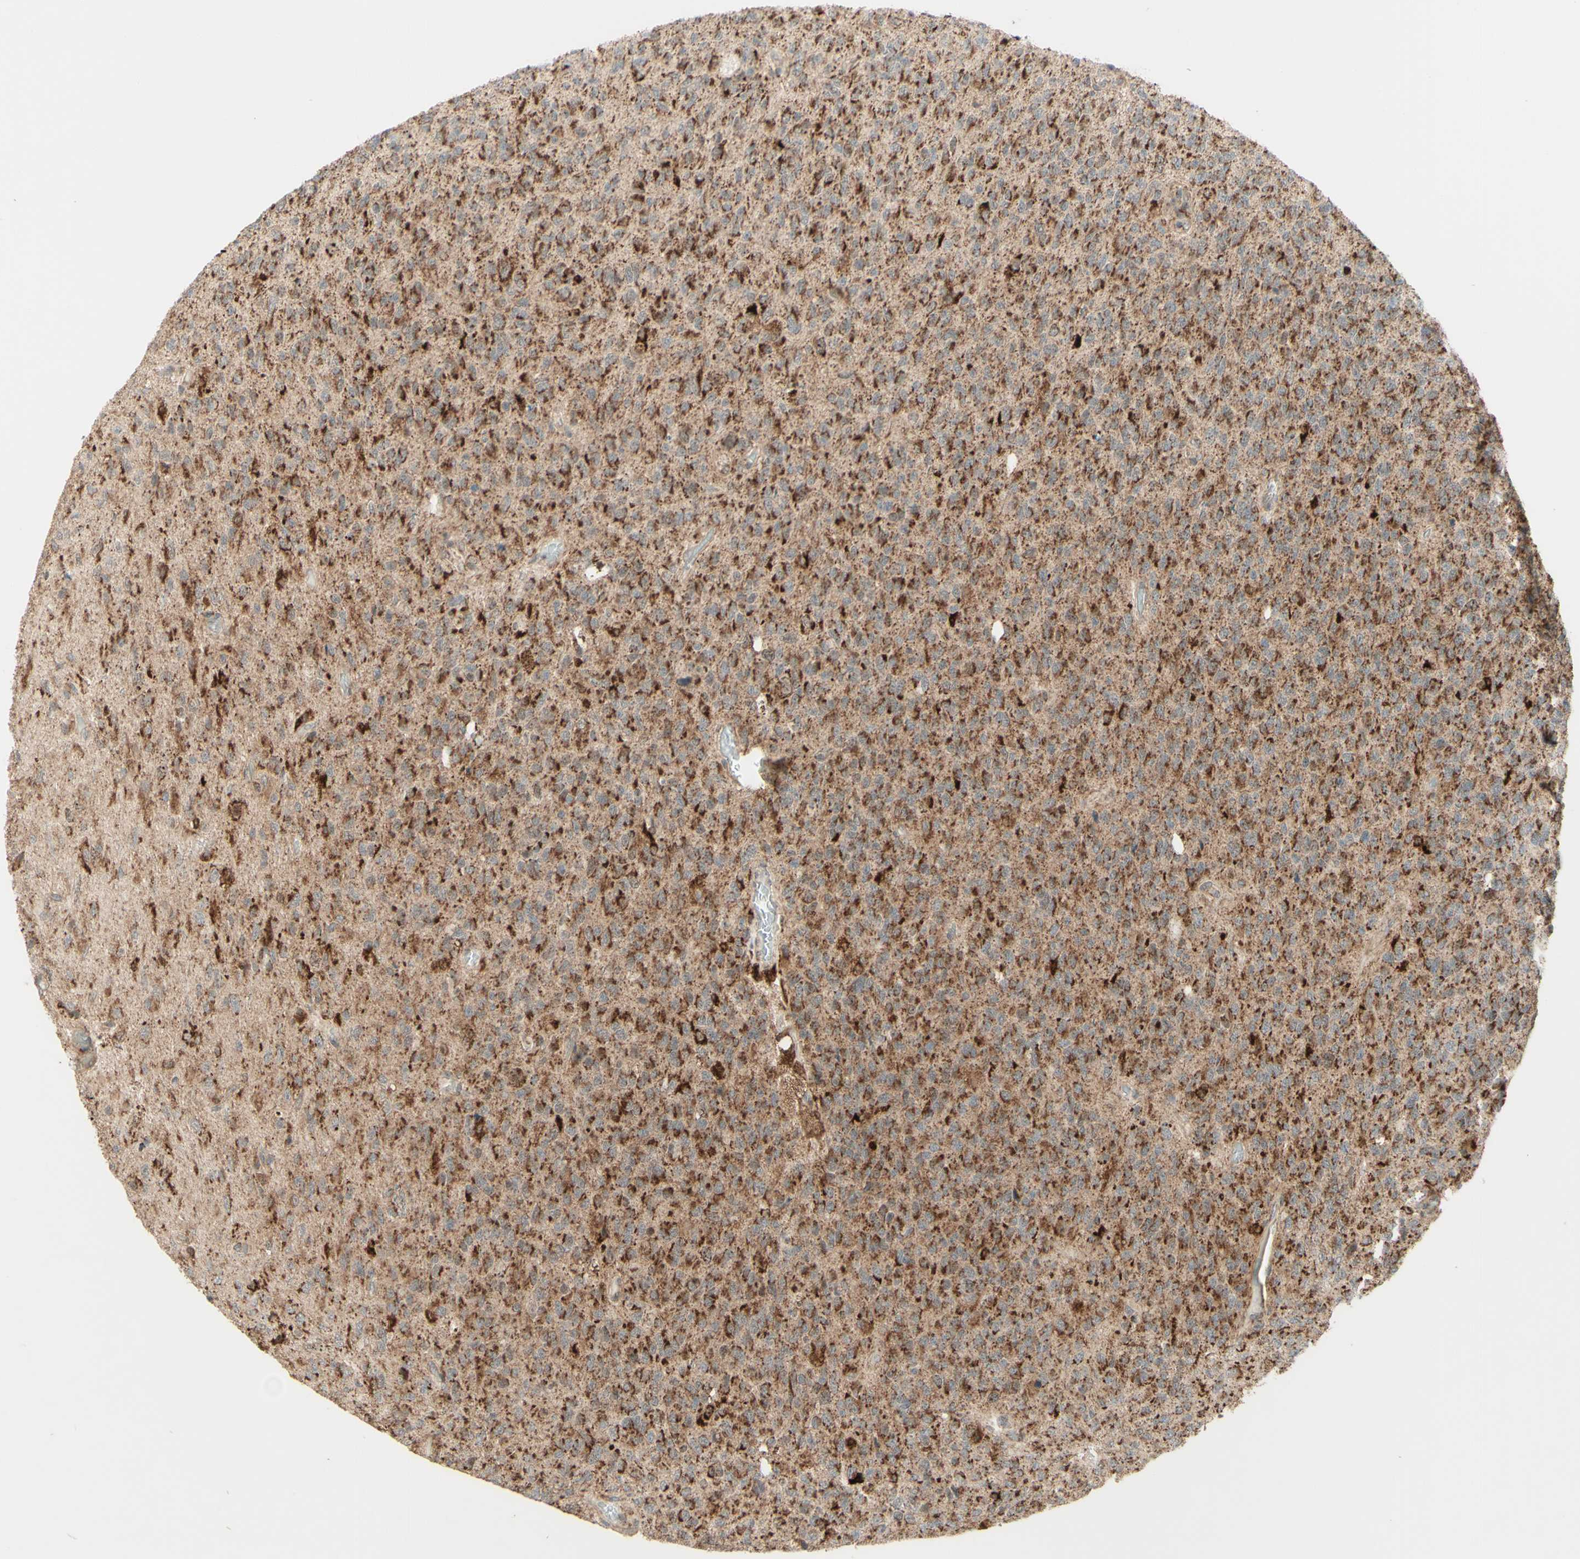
{"staining": {"intensity": "strong", "quantity": ">75%", "location": "cytoplasmic/membranous"}, "tissue": "glioma", "cell_type": "Tumor cells", "image_type": "cancer", "snomed": [{"axis": "morphology", "description": "Glioma, malignant, High grade"}, {"axis": "topography", "description": "pancreas cauda"}], "caption": "Tumor cells reveal high levels of strong cytoplasmic/membranous staining in about >75% of cells in malignant glioma (high-grade). (brown staining indicates protein expression, while blue staining denotes nuclei).", "gene": "DHRS3", "patient": {"sex": "male", "age": 60}}